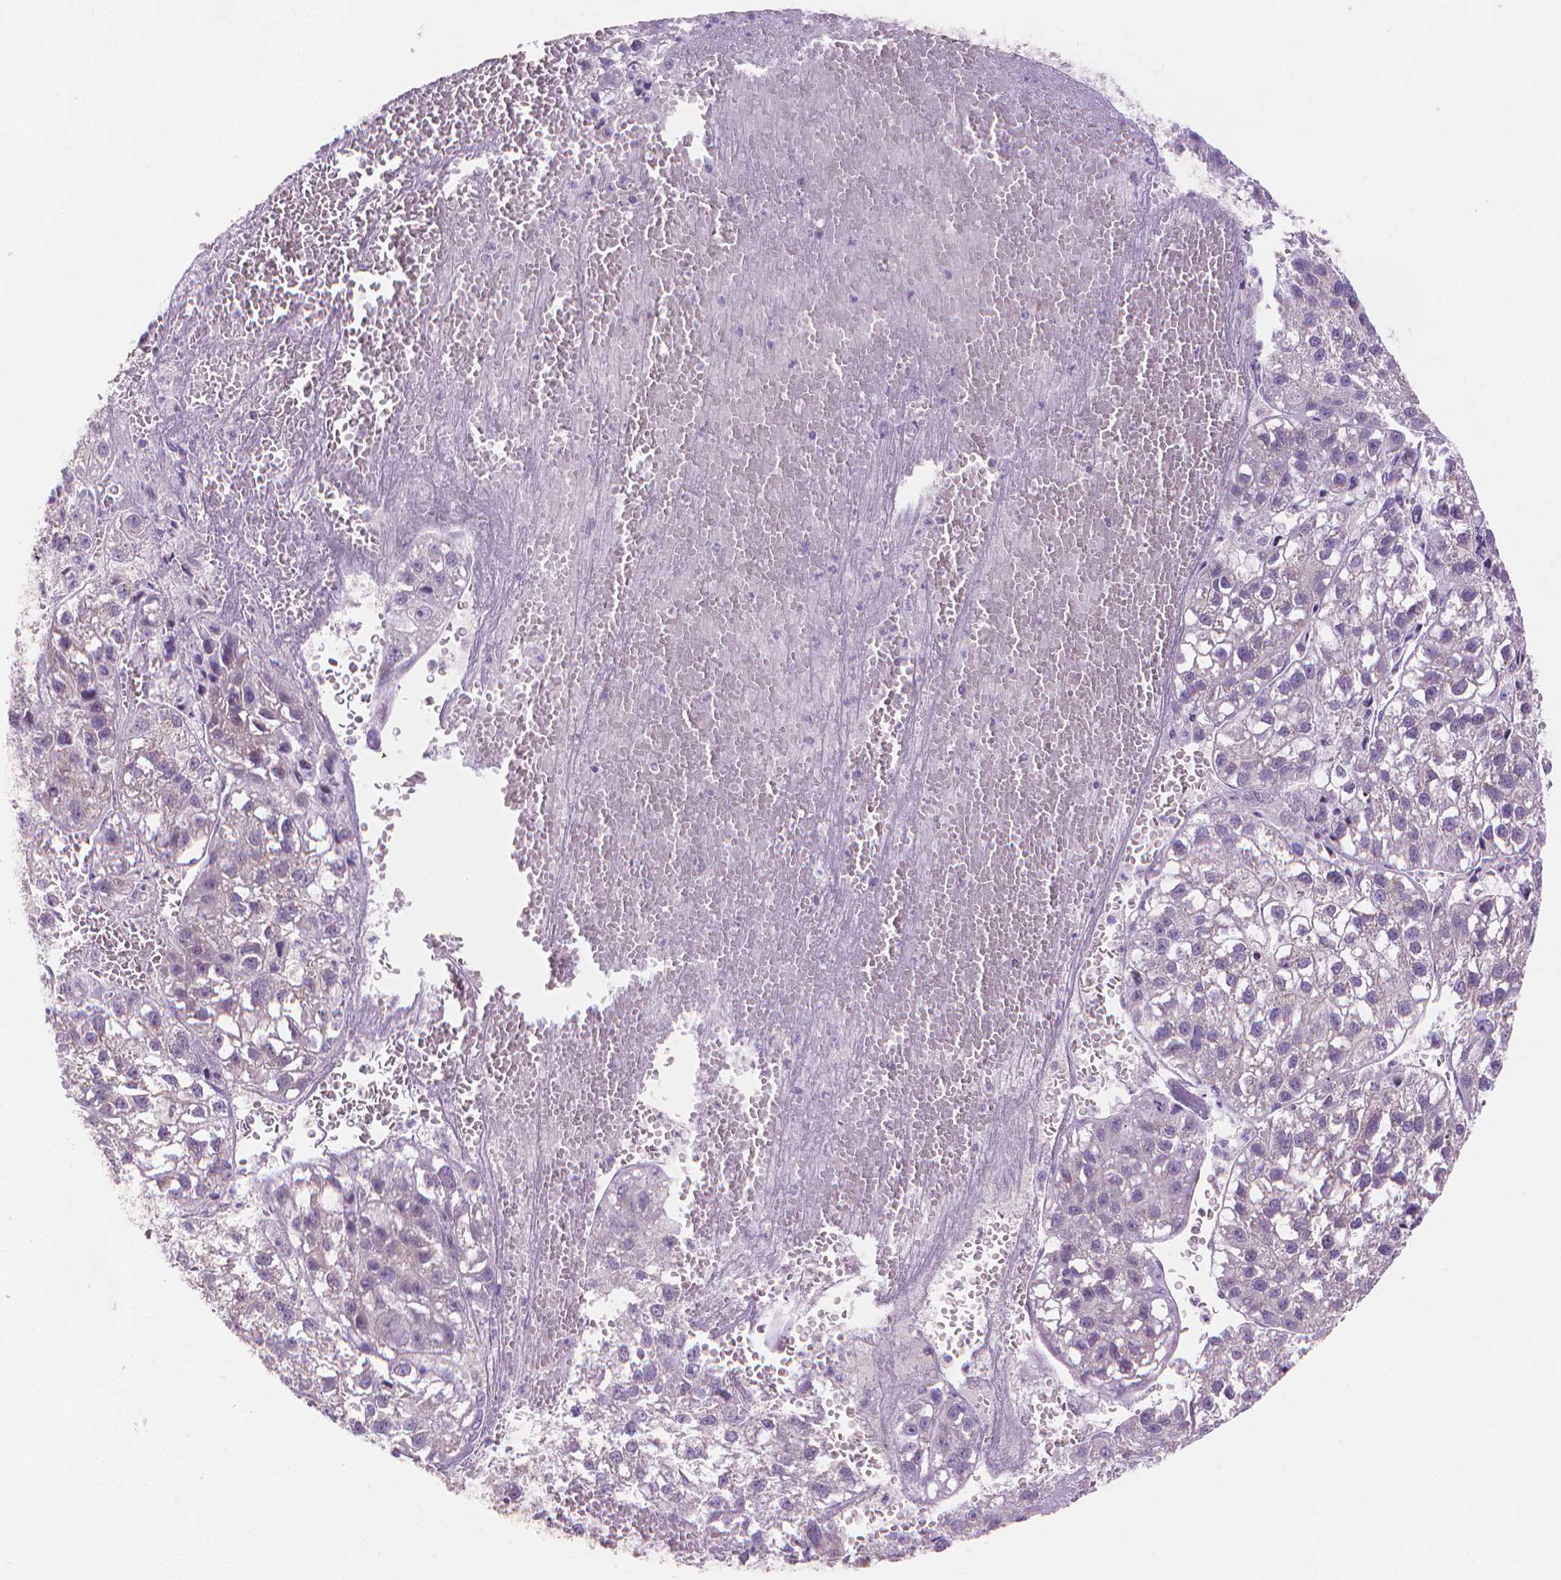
{"staining": {"intensity": "negative", "quantity": "none", "location": "none"}, "tissue": "liver cancer", "cell_type": "Tumor cells", "image_type": "cancer", "snomed": [{"axis": "morphology", "description": "Carcinoma, Hepatocellular, NOS"}, {"axis": "topography", "description": "Liver"}], "caption": "Liver cancer (hepatocellular carcinoma) was stained to show a protein in brown. There is no significant positivity in tumor cells.", "gene": "PRDM13", "patient": {"sex": "female", "age": 70}}